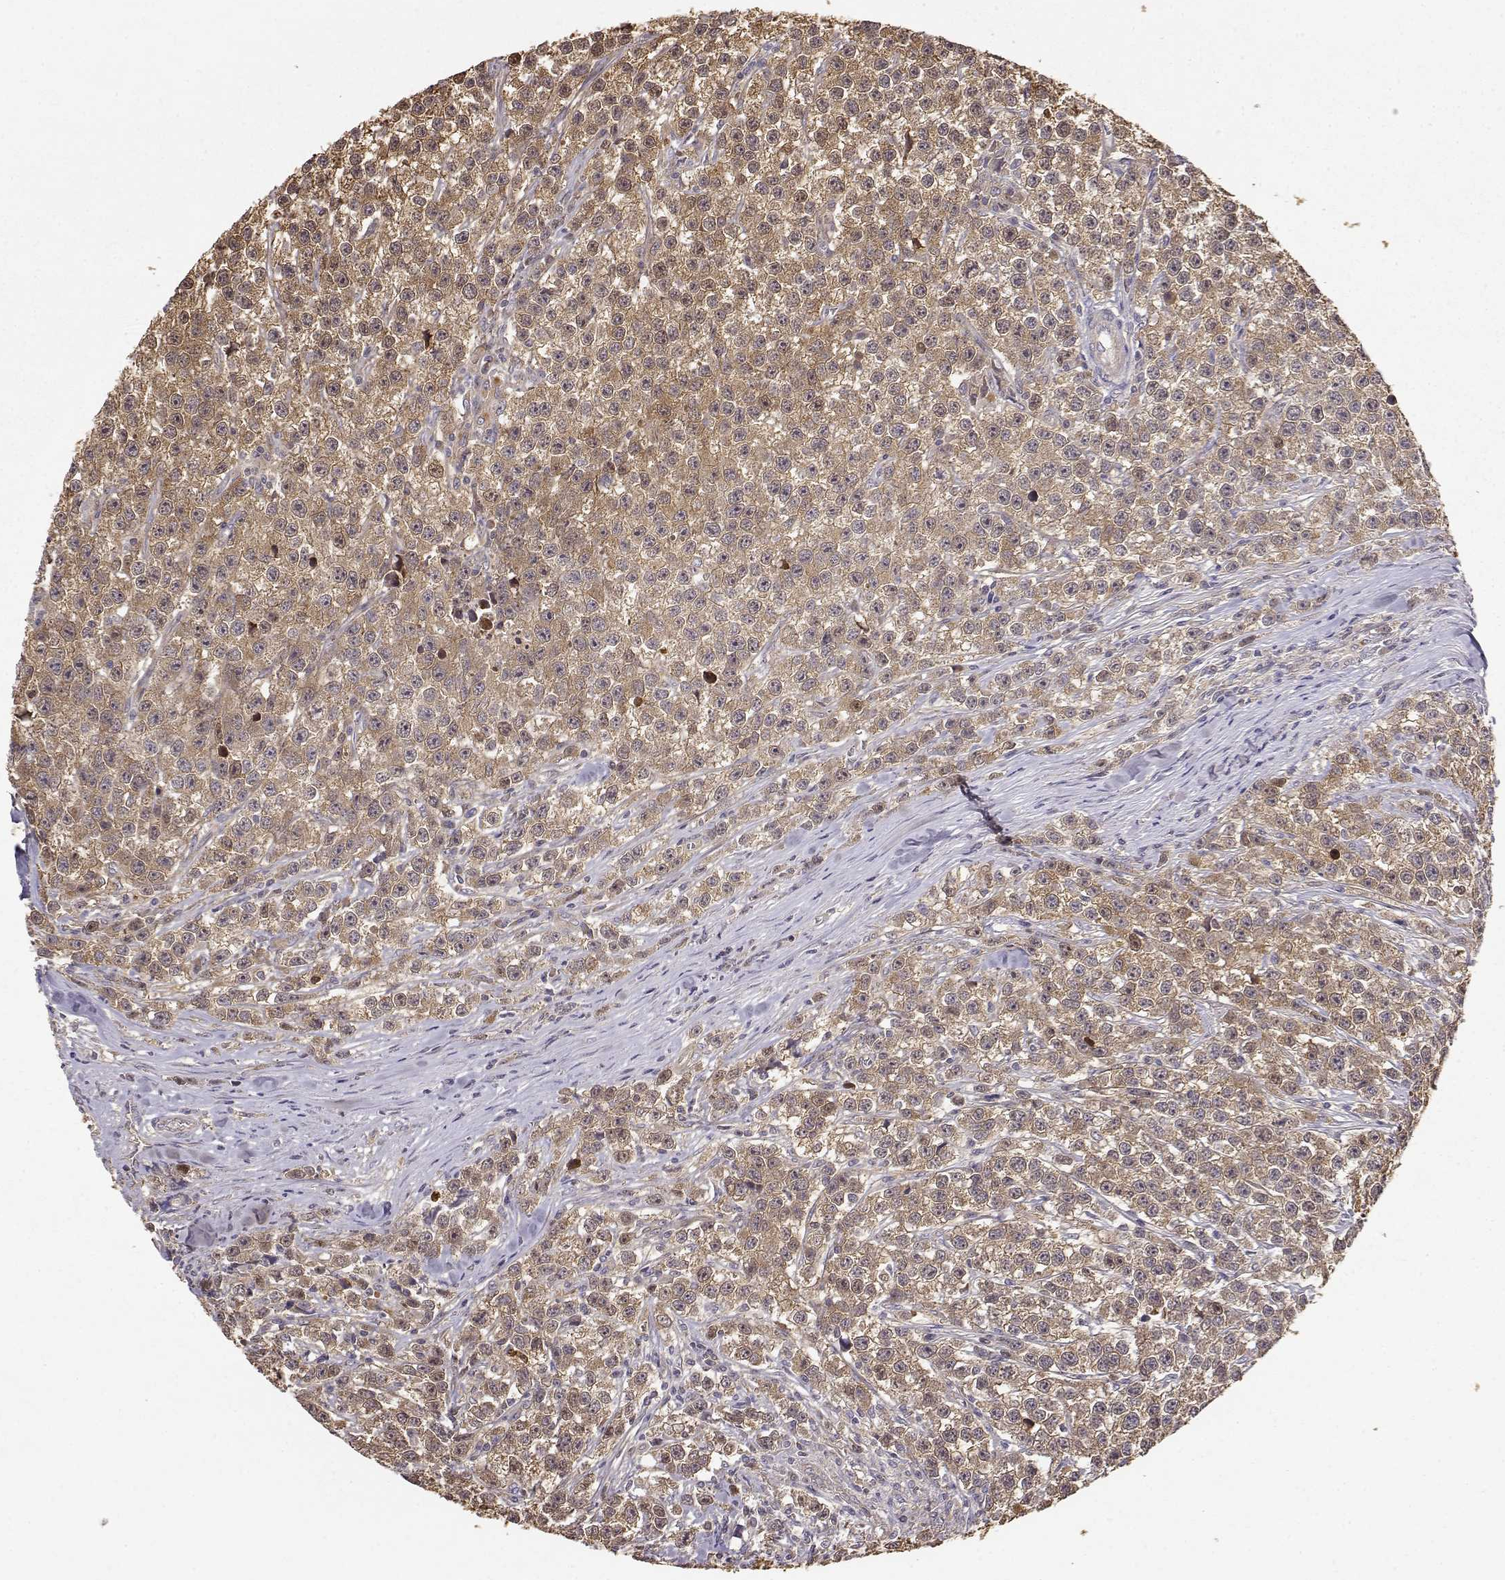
{"staining": {"intensity": "moderate", "quantity": ">75%", "location": "cytoplasmic/membranous"}, "tissue": "testis cancer", "cell_type": "Tumor cells", "image_type": "cancer", "snomed": [{"axis": "morphology", "description": "Seminoma, NOS"}, {"axis": "topography", "description": "Testis"}], "caption": "Moderate cytoplasmic/membranous expression for a protein is identified in about >75% of tumor cells of testis seminoma using IHC.", "gene": "CRIM1", "patient": {"sex": "male", "age": 59}}